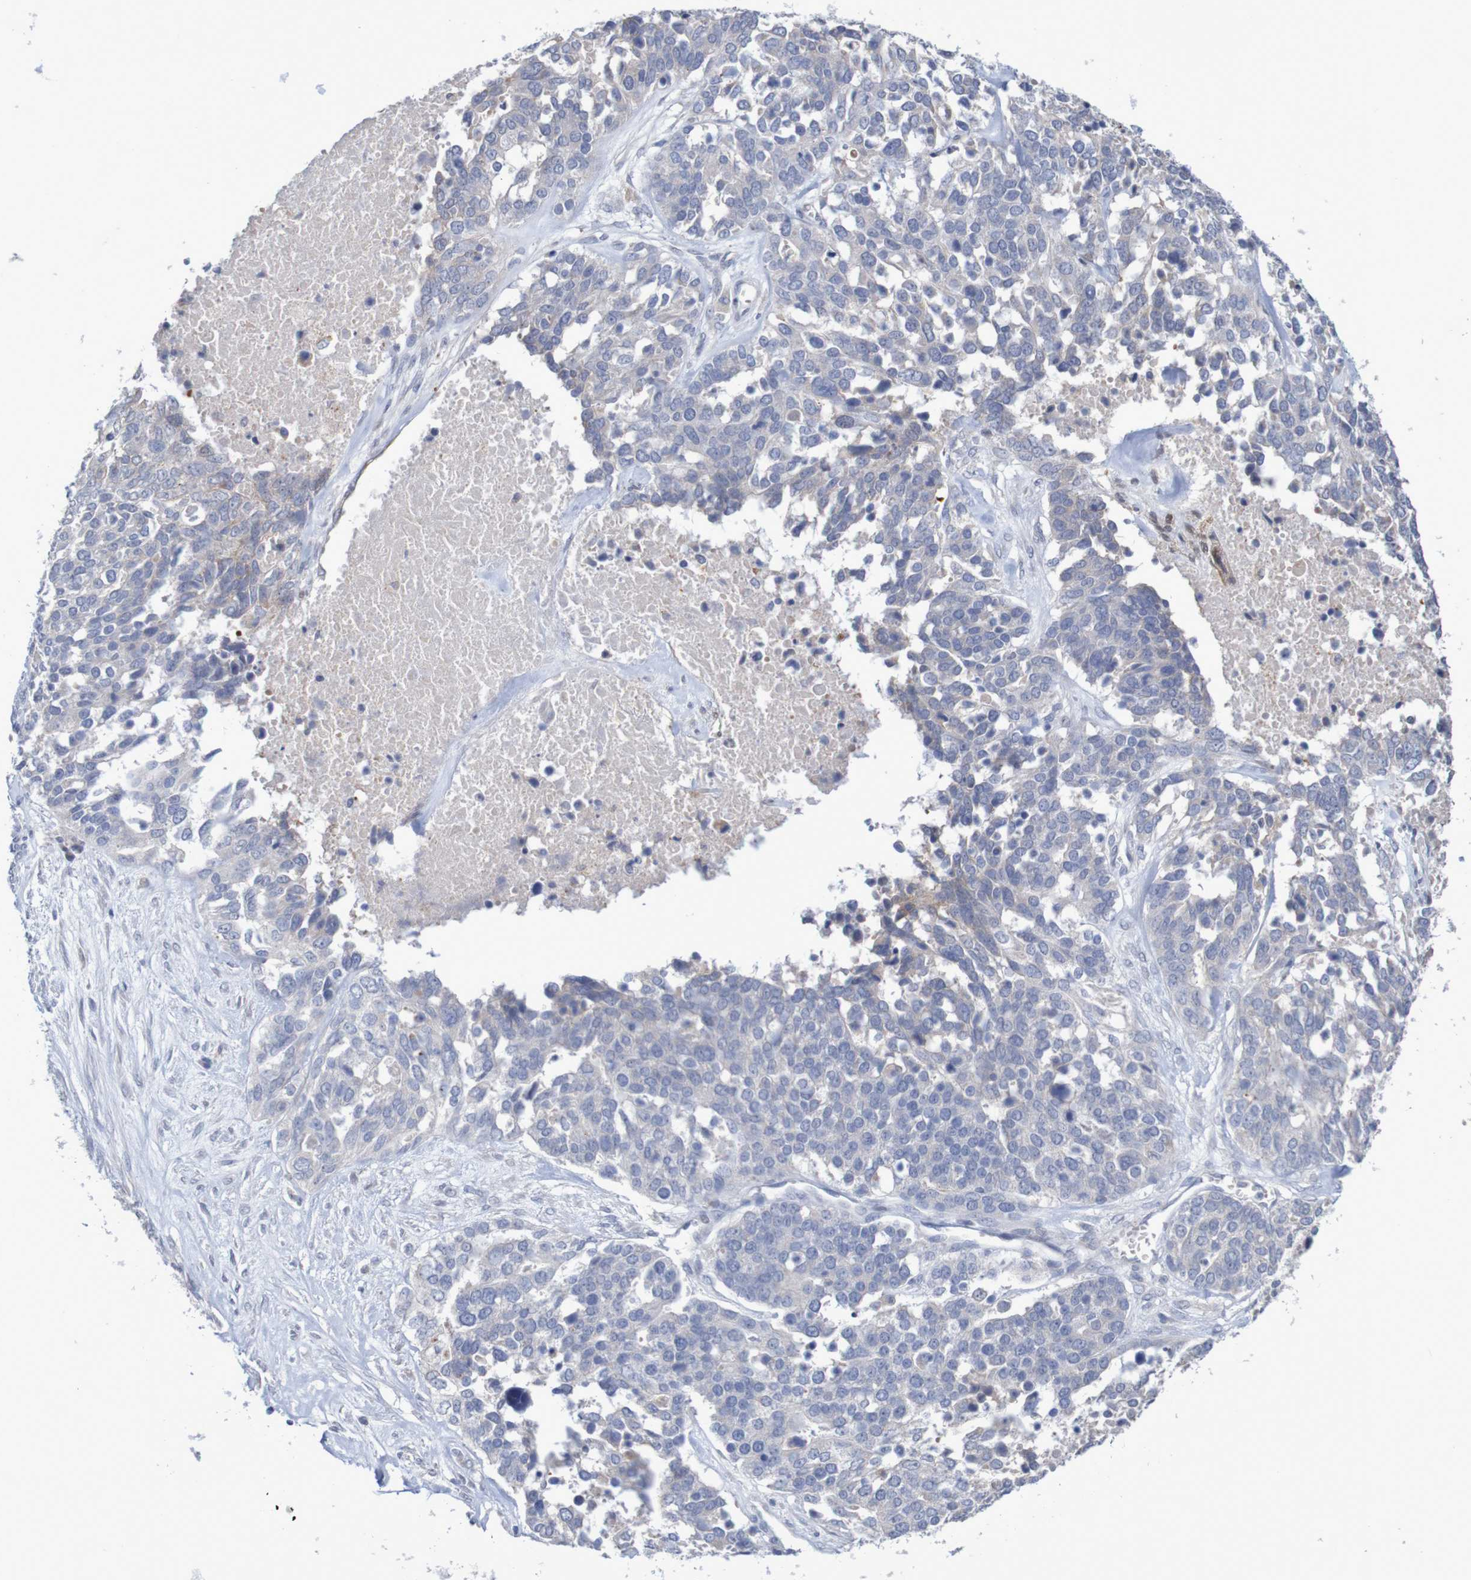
{"staining": {"intensity": "negative", "quantity": "none", "location": "none"}, "tissue": "ovarian cancer", "cell_type": "Tumor cells", "image_type": "cancer", "snomed": [{"axis": "morphology", "description": "Cystadenocarcinoma, serous, NOS"}, {"axis": "topography", "description": "Ovary"}], "caption": "This micrograph is of ovarian cancer stained with IHC to label a protein in brown with the nuclei are counter-stained blue. There is no positivity in tumor cells. The staining is performed using DAB (3,3'-diaminobenzidine) brown chromogen with nuclei counter-stained in using hematoxylin.", "gene": "FBP2", "patient": {"sex": "female", "age": 44}}